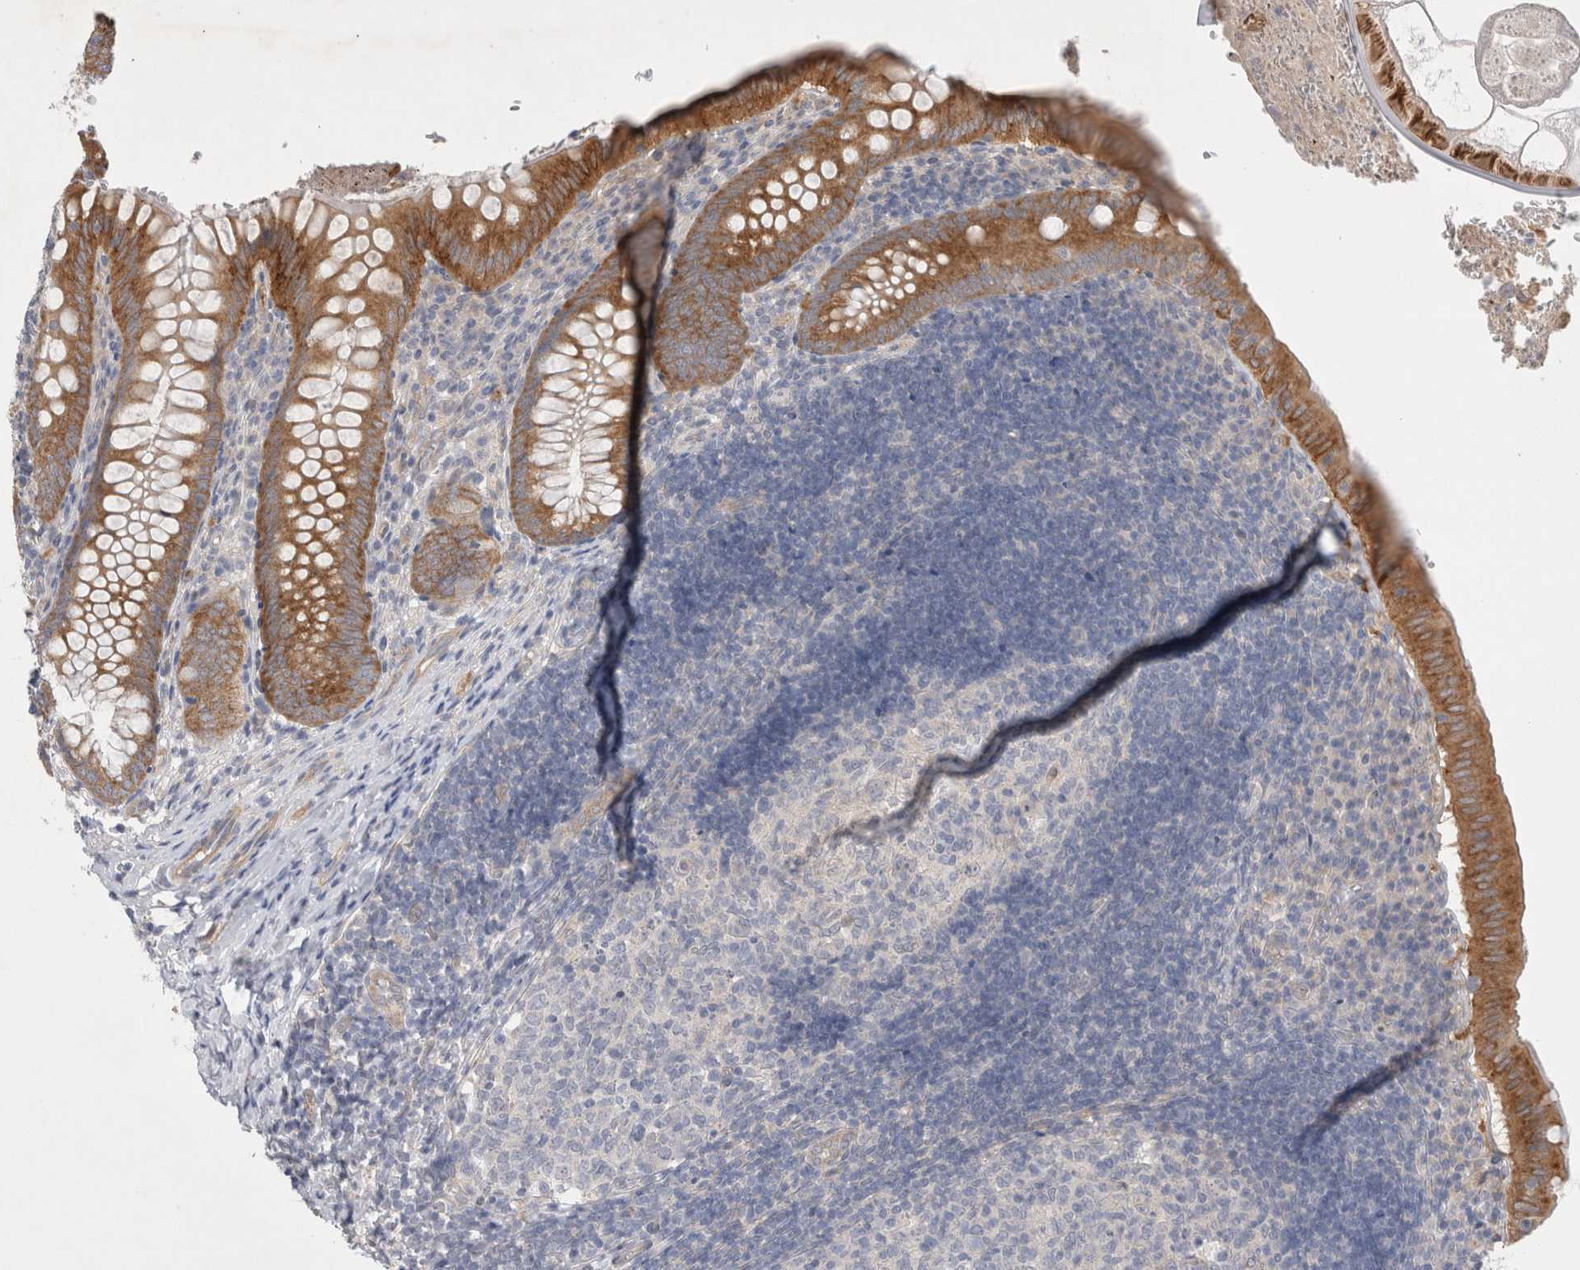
{"staining": {"intensity": "strong", "quantity": ">75%", "location": "cytoplasmic/membranous"}, "tissue": "appendix", "cell_type": "Glandular cells", "image_type": "normal", "snomed": [{"axis": "morphology", "description": "Normal tissue, NOS"}, {"axis": "topography", "description": "Appendix"}], "caption": "Glandular cells exhibit high levels of strong cytoplasmic/membranous expression in about >75% of cells in benign human appendix. The protein of interest is stained brown, and the nuclei are stained in blue (DAB IHC with brightfield microscopy, high magnification).", "gene": "WIPF2", "patient": {"sex": "male", "age": 8}}